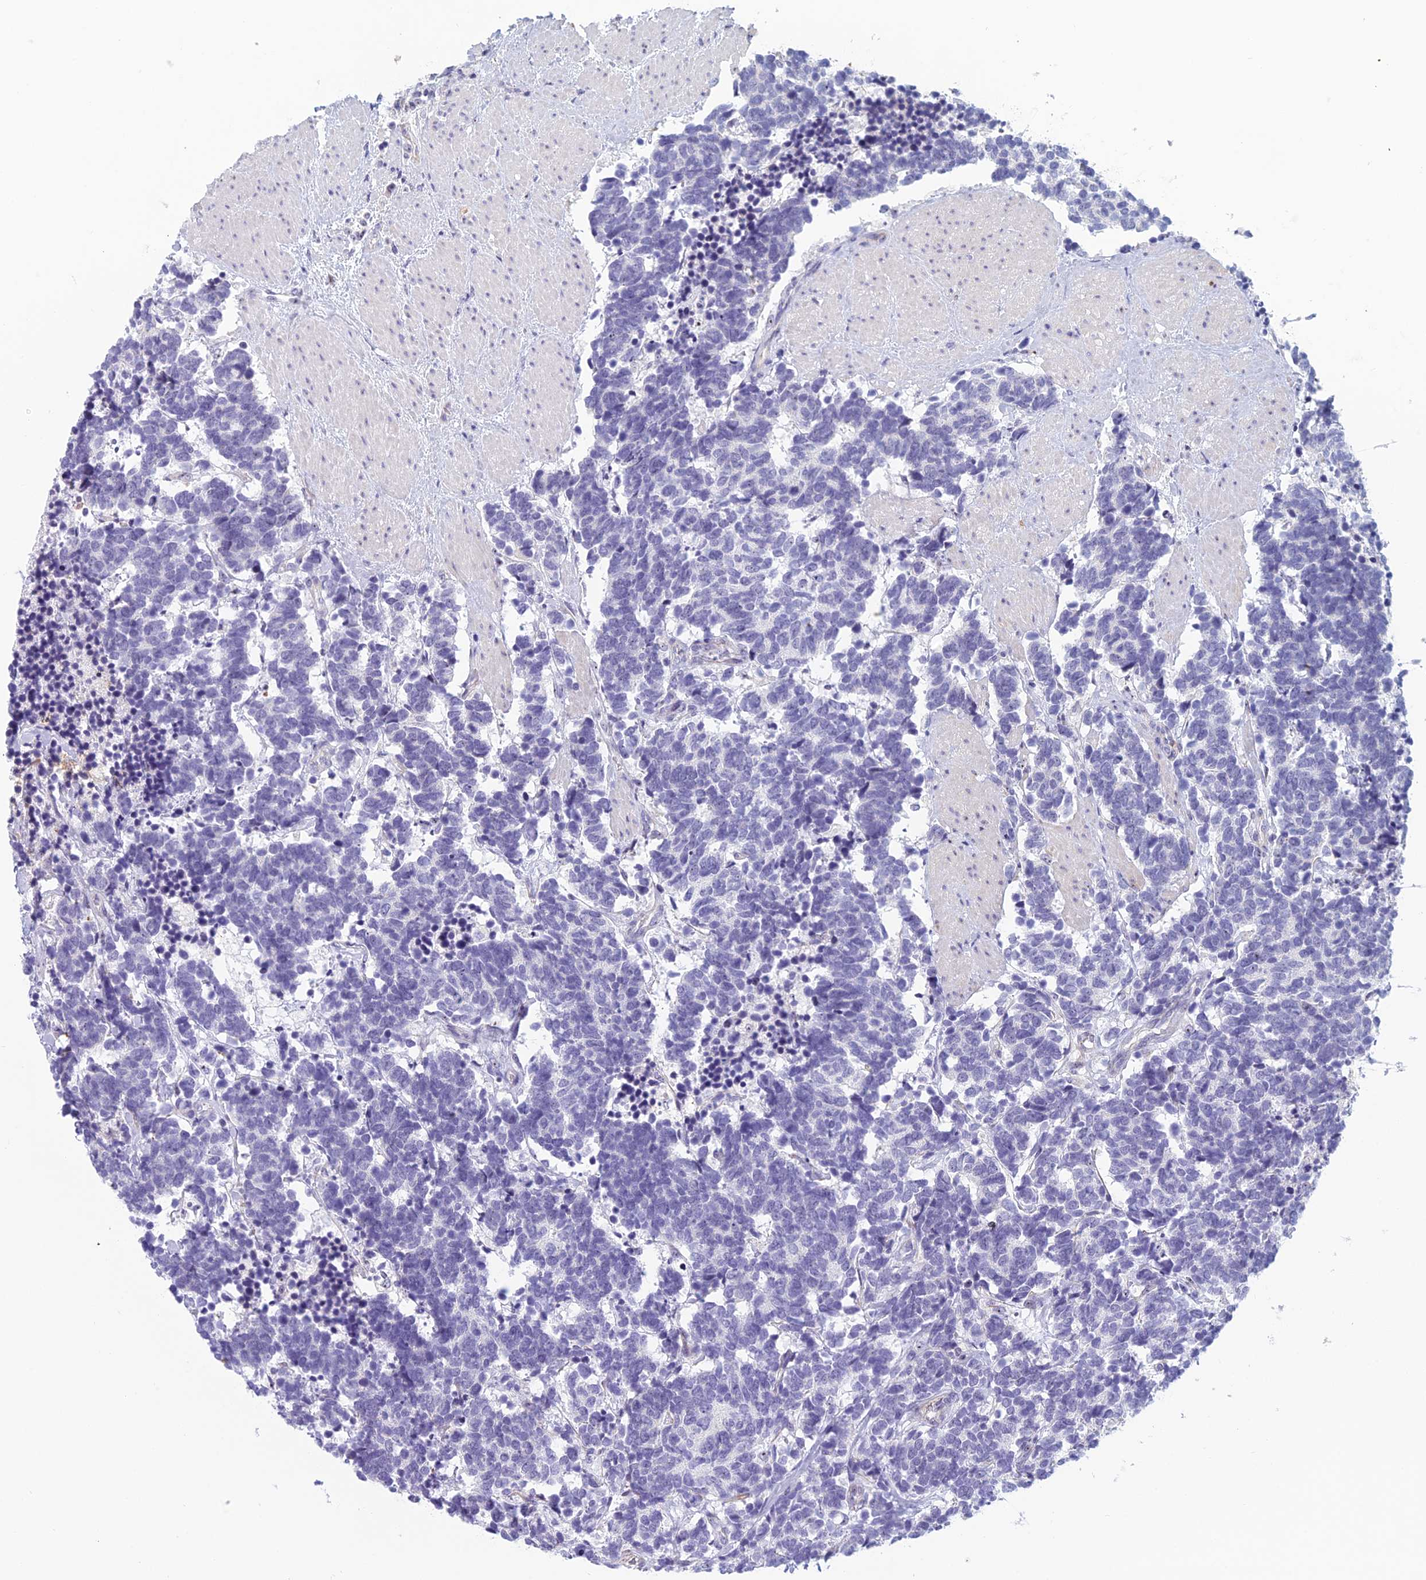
{"staining": {"intensity": "negative", "quantity": "none", "location": "none"}, "tissue": "carcinoid", "cell_type": "Tumor cells", "image_type": "cancer", "snomed": [{"axis": "morphology", "description": "Carcinoma, NOS"}, {"axis": "morphology", "description": "Carcinoid, malignant, NOS"}, {"axis": "topography", "description": "Prostate"}], "caption": "Immunohistochemistry (IHC) of human carcinoma demonstrates no staining in tumor cells.", "gene": "NOC2L", "patient": {"sex": "male", "age": 57}}